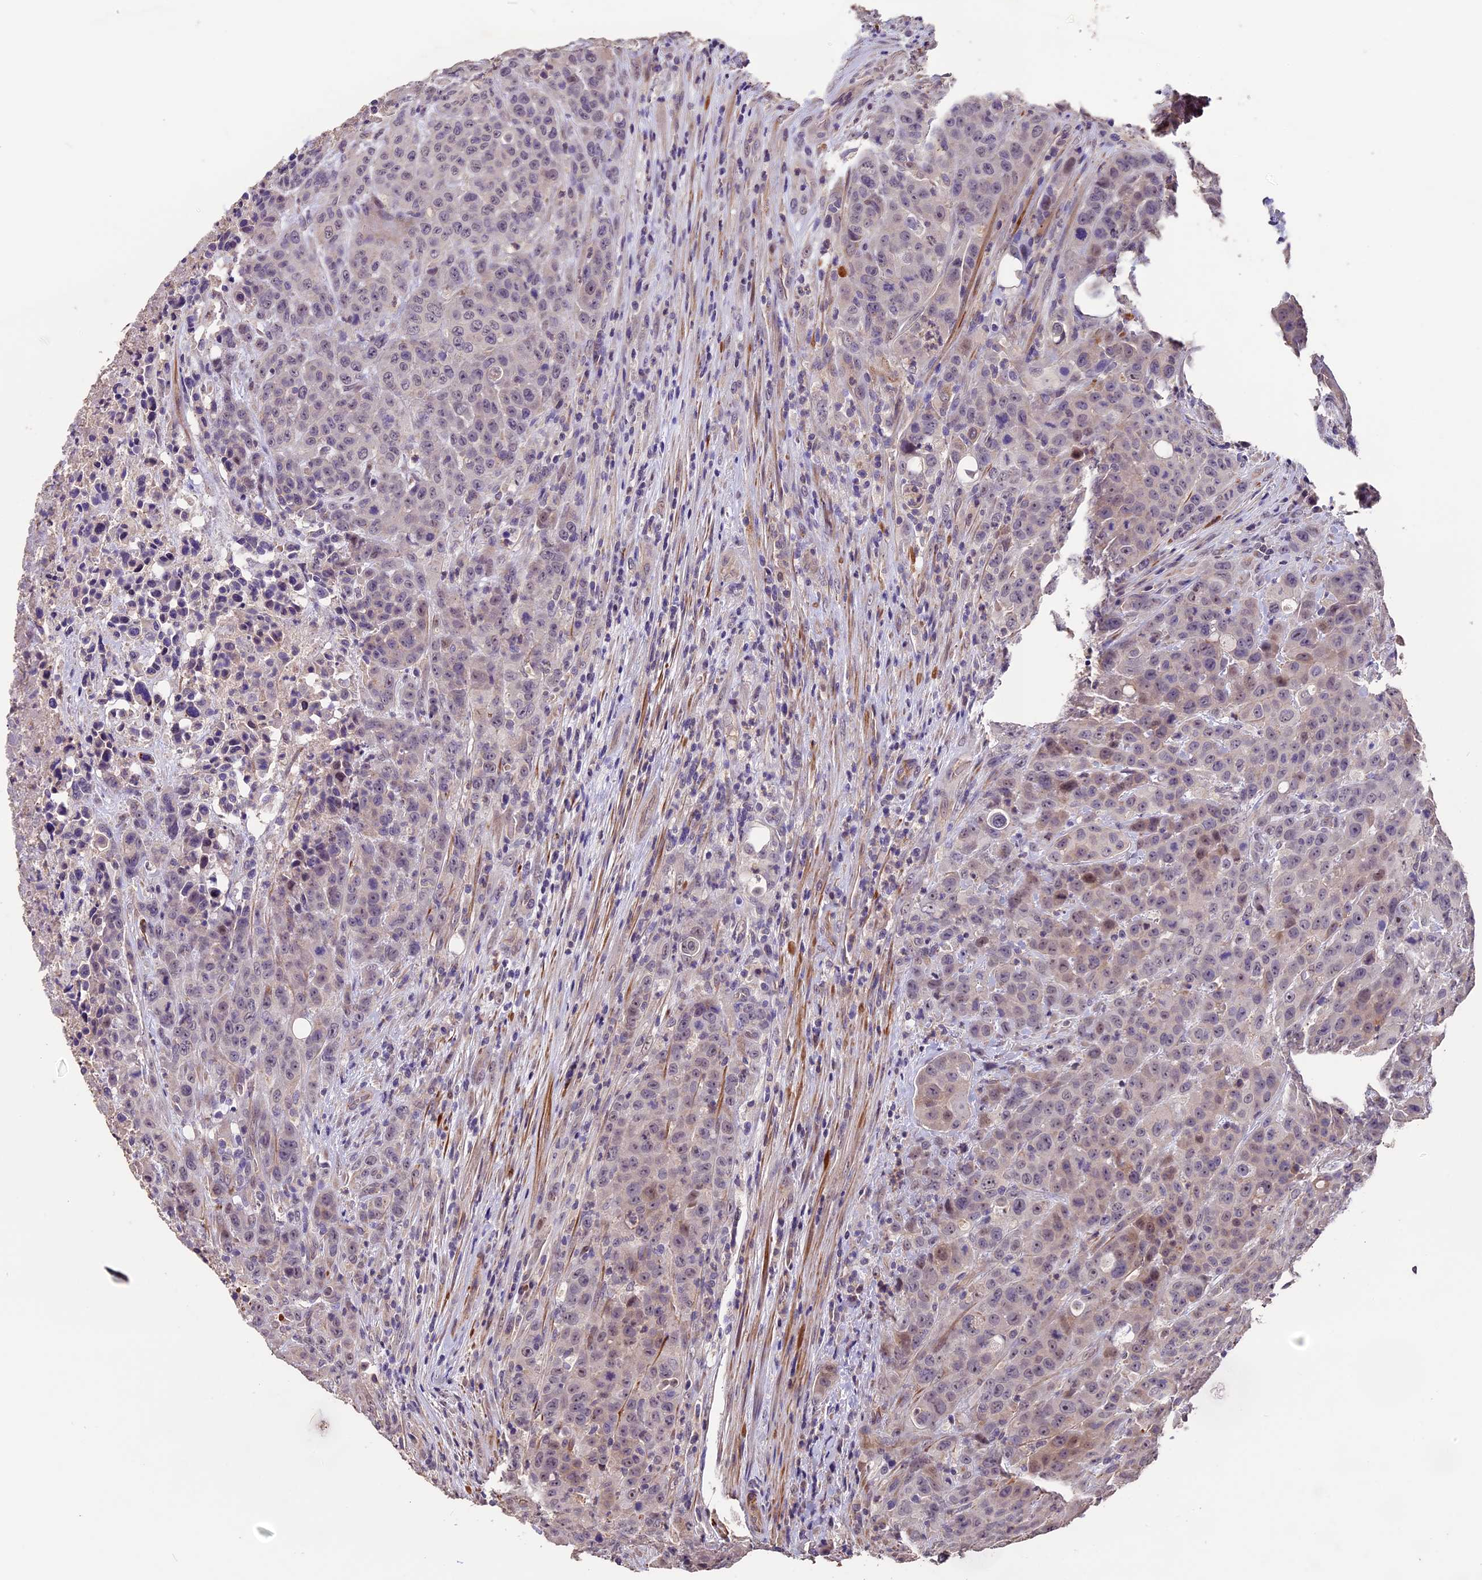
{"staining": {"intensity": "negative", "quantity": "none", "location": "none"}, "tissue": "colorectal cancer", "cell_type": "Tumor cells", "image_type": "cancer", "snomed": [{"axis": "morphology", "description": "Adenocarcinoma, NOS"}, {"axis": "topography", "description": "Colon"}], "caption": "DAB (3,3'-diaminobenzidine) immunohistochemical staining of human adenocarcinoma (colorectal) exhibits no significant positivity in tumor cells.", "gene": "GNB5", "patient": {"sex": "male", "age": 62}}